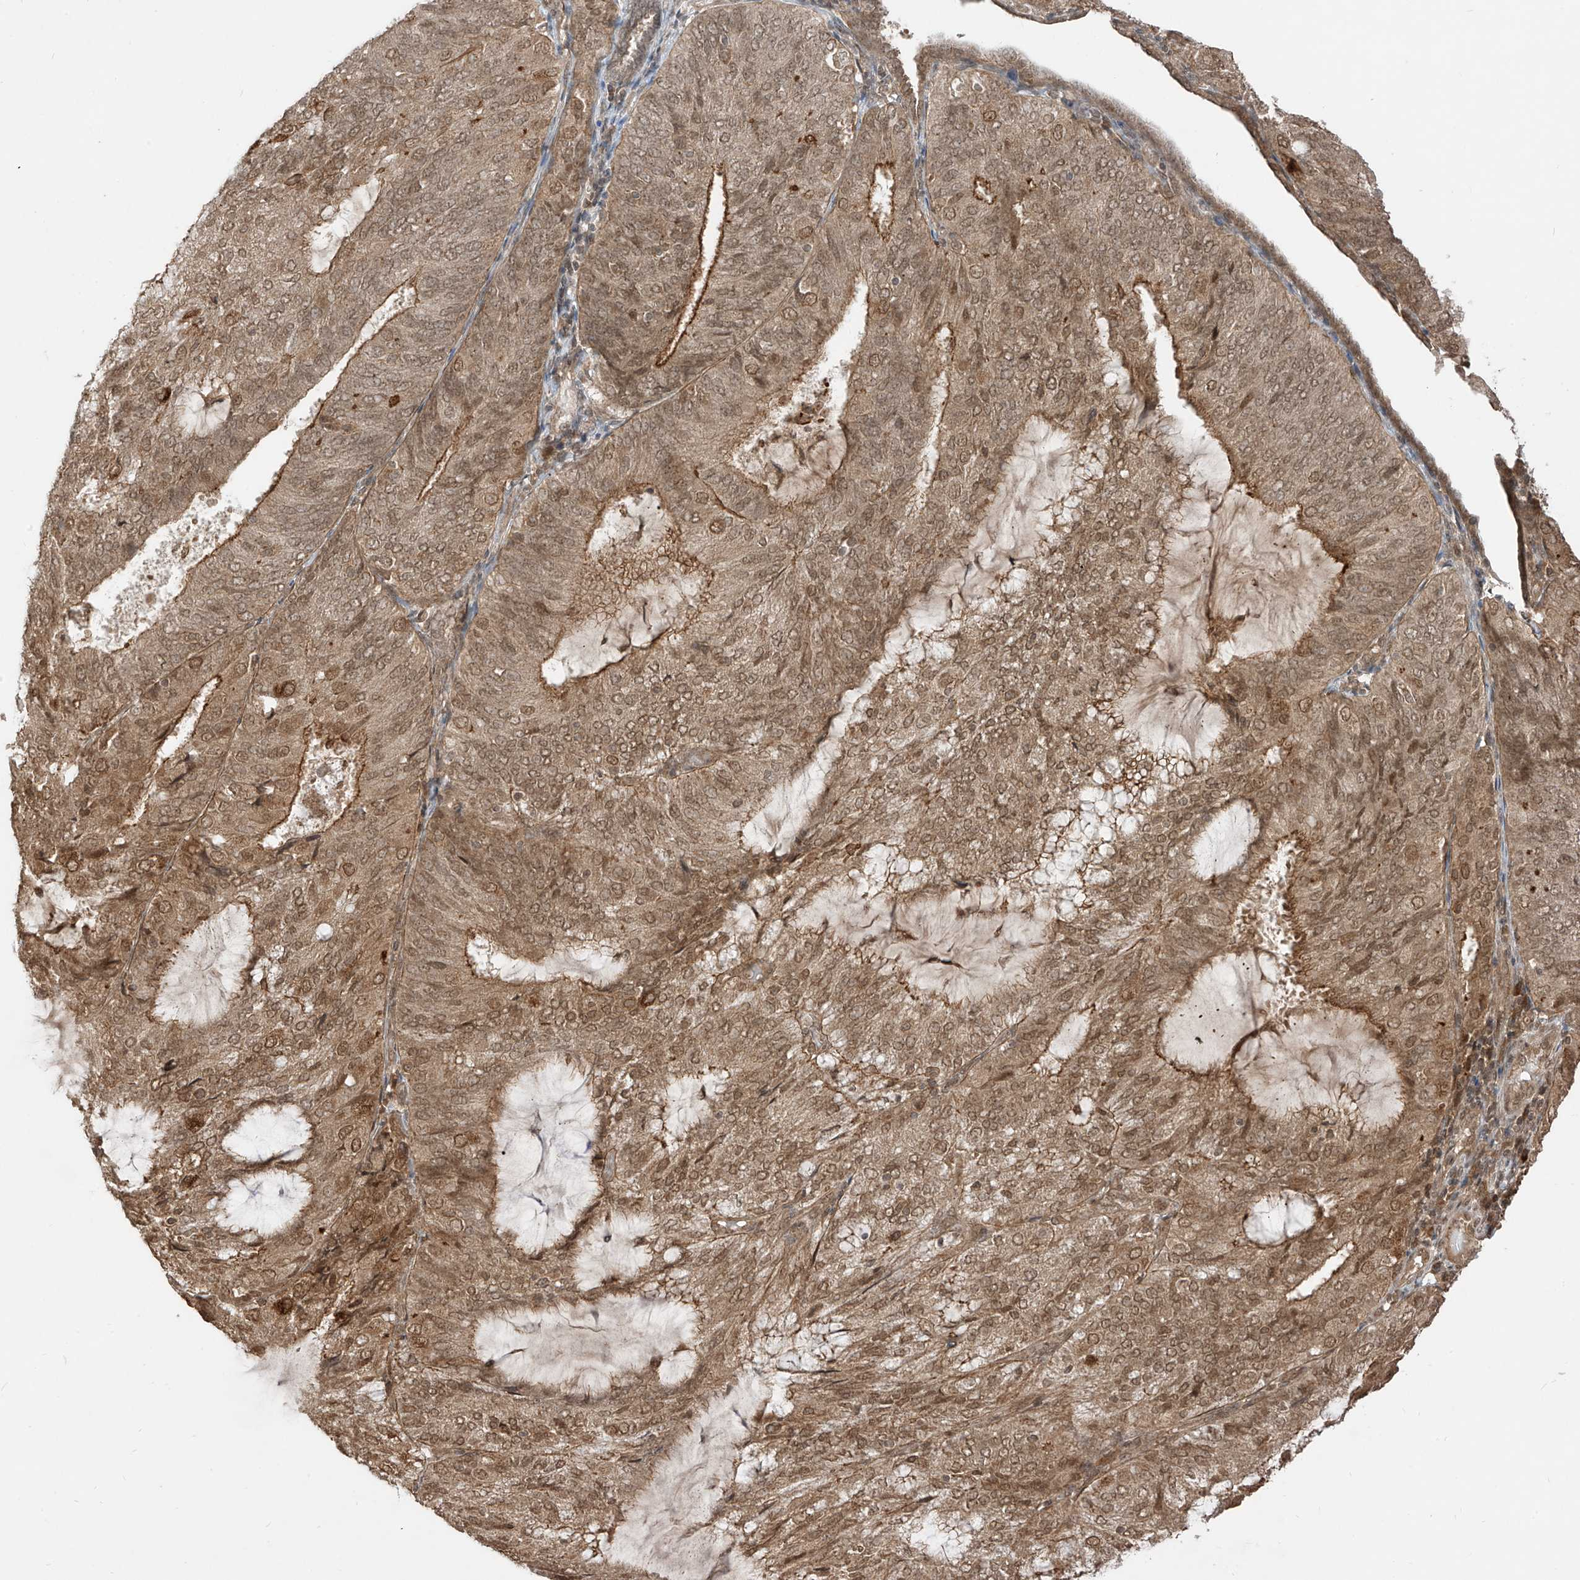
{"staining": {"intensity": "moderate", "quantity": ">75%", "location": "cytoplasmic/membranous,nuclear"}, "tissue": "endometrial cancer", "cell_type": "Tumor cells", "image_type": "cancer", "snomed": [{"axis": "morphology", "description": "Adenocarcinoma, NOS"}, {"axis": "topography", "description": "Endometrium"}], "caption": "Endometrial cancer stained with DAB immunohistochemistry exhibits medium levels of moderate cytoplasmic/membranous and nuclear expression in approximately >75% of tumor cells.", "gene": "LCOR", "patient": {"sex": "female", "age": 81}}